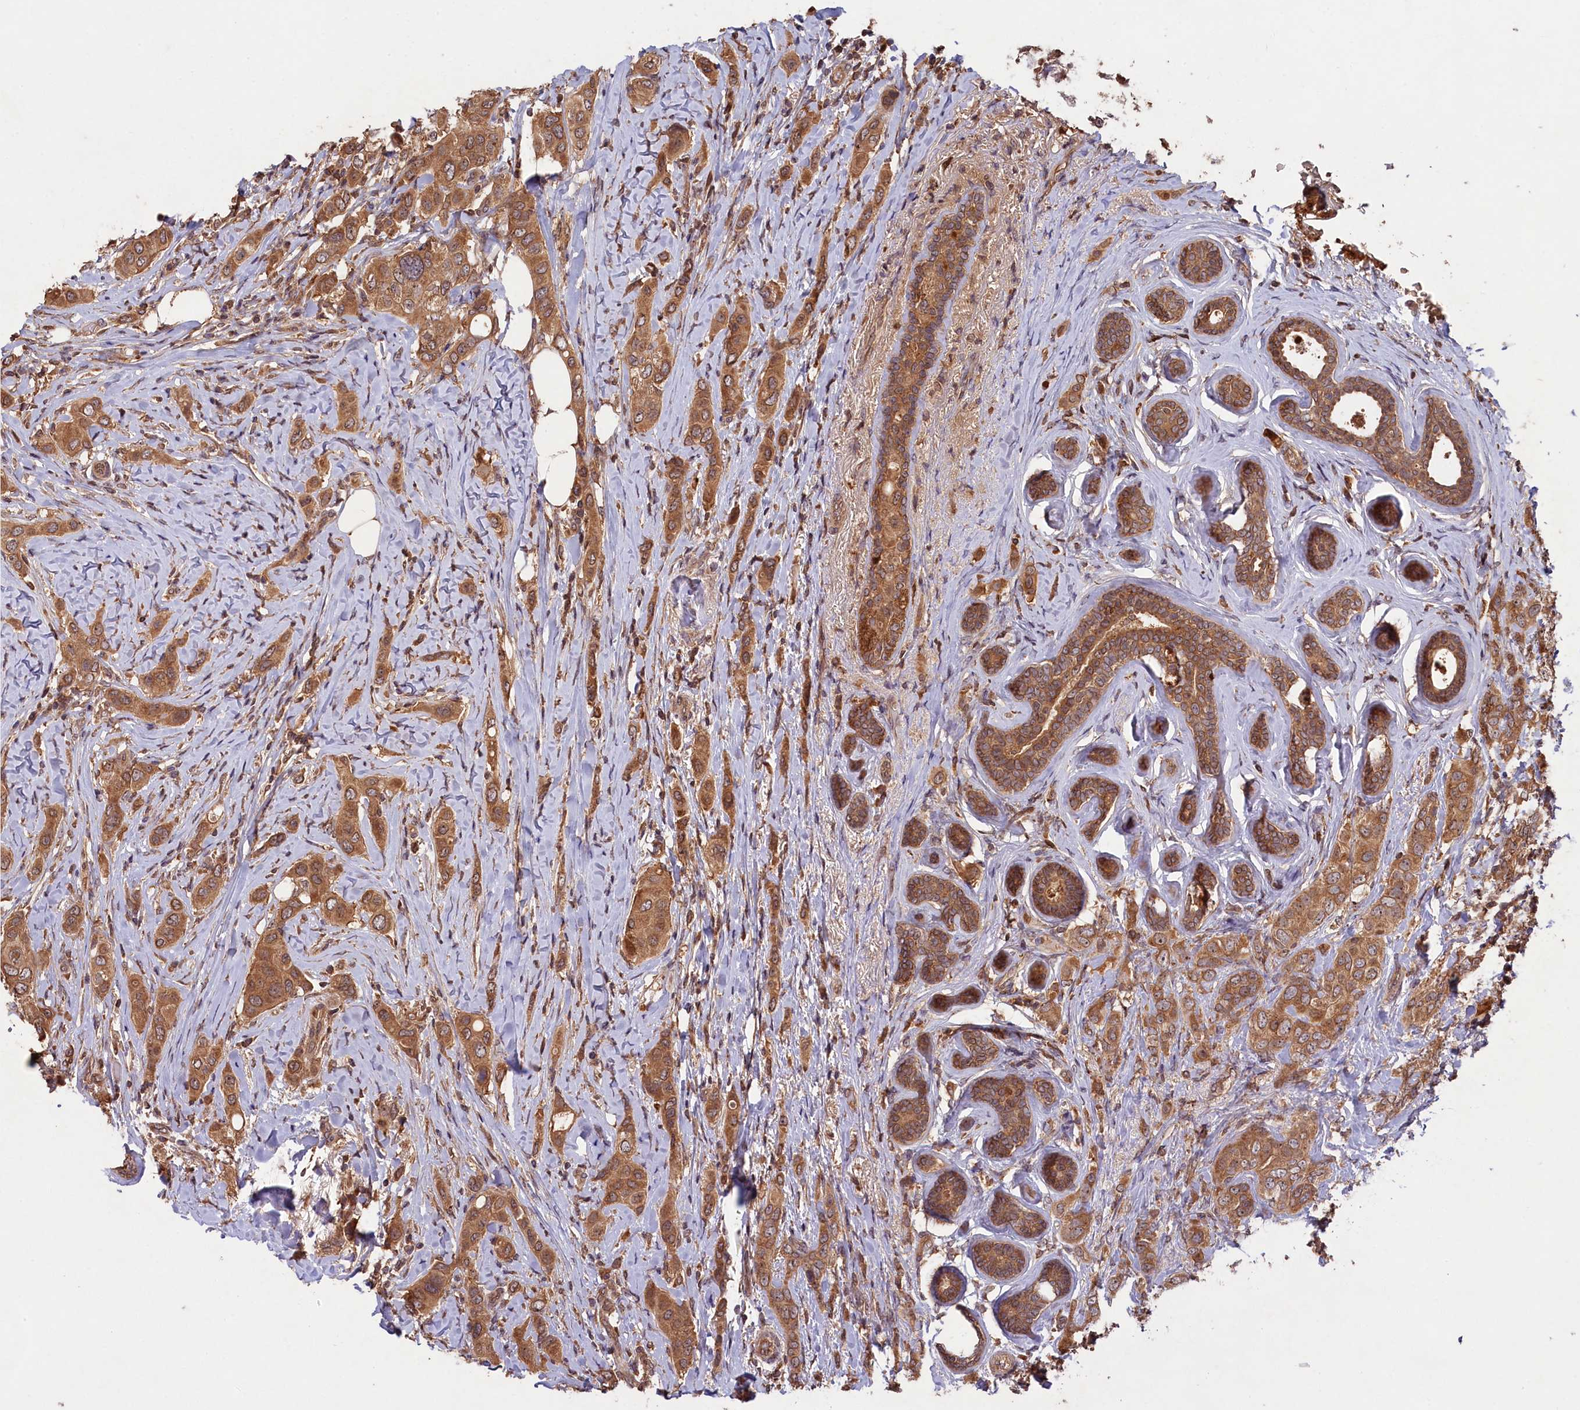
{"staining": {"intensity": "moderate", "quantity": ">75%", "location": "cytoplasmic/membranous"}, "tissue": "breast cancer", "cell_type": "Tumor cells", "image_type": "cancer", "snomed": [{"axis": "morphology", "description": "Lobular carcinoma"}, {"axis": "topography", "description": "Breast"}], "caption": "Breast cancer (lobular carcinoma) tissue demonstrates moderate cytoplasmic/membranous expression in approximately >75% of tumor cells", "gene": "CHAC1", "patient": {"sex": "female", "age": 51}}